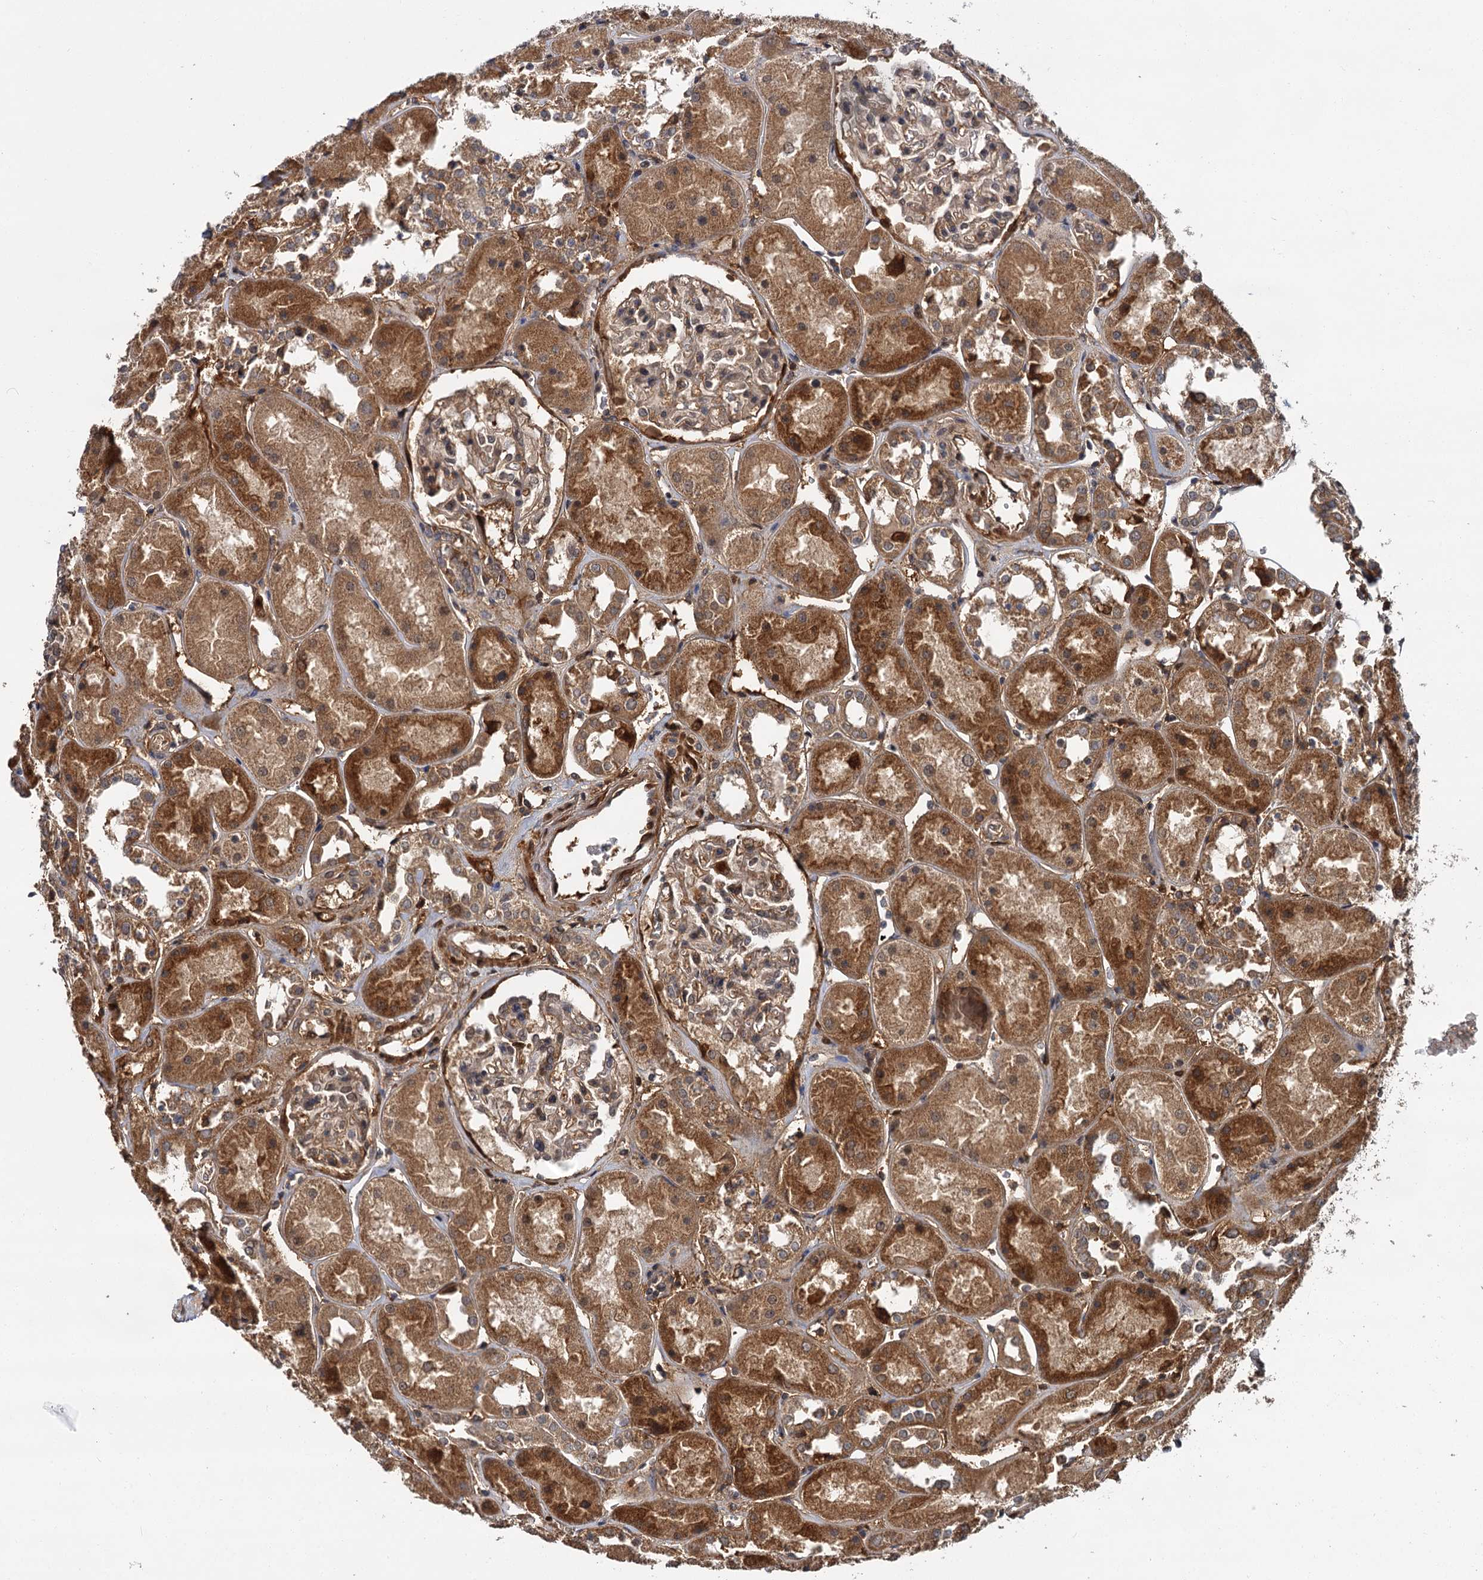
{"staining": {"intensity": "moderate", "quantity": ">75%", "location": "cytoplasmic/membranous"}, "tissue": "kidney", "cell_type": "Cells in glomeruli", "image_type": "normal", "snomed": [{"axis": "morphology", "description": "Normal tissue, NOS"}, {"axis": "topography", "description": "Kidney"}], "caption": "Protein staining of benign kidney displays moderate cytoplasmic/membranous expression in approximately >75% of cells in glomeruli.", "gene": "MBD6", "patient": {"sex": "male", "age": 70}}